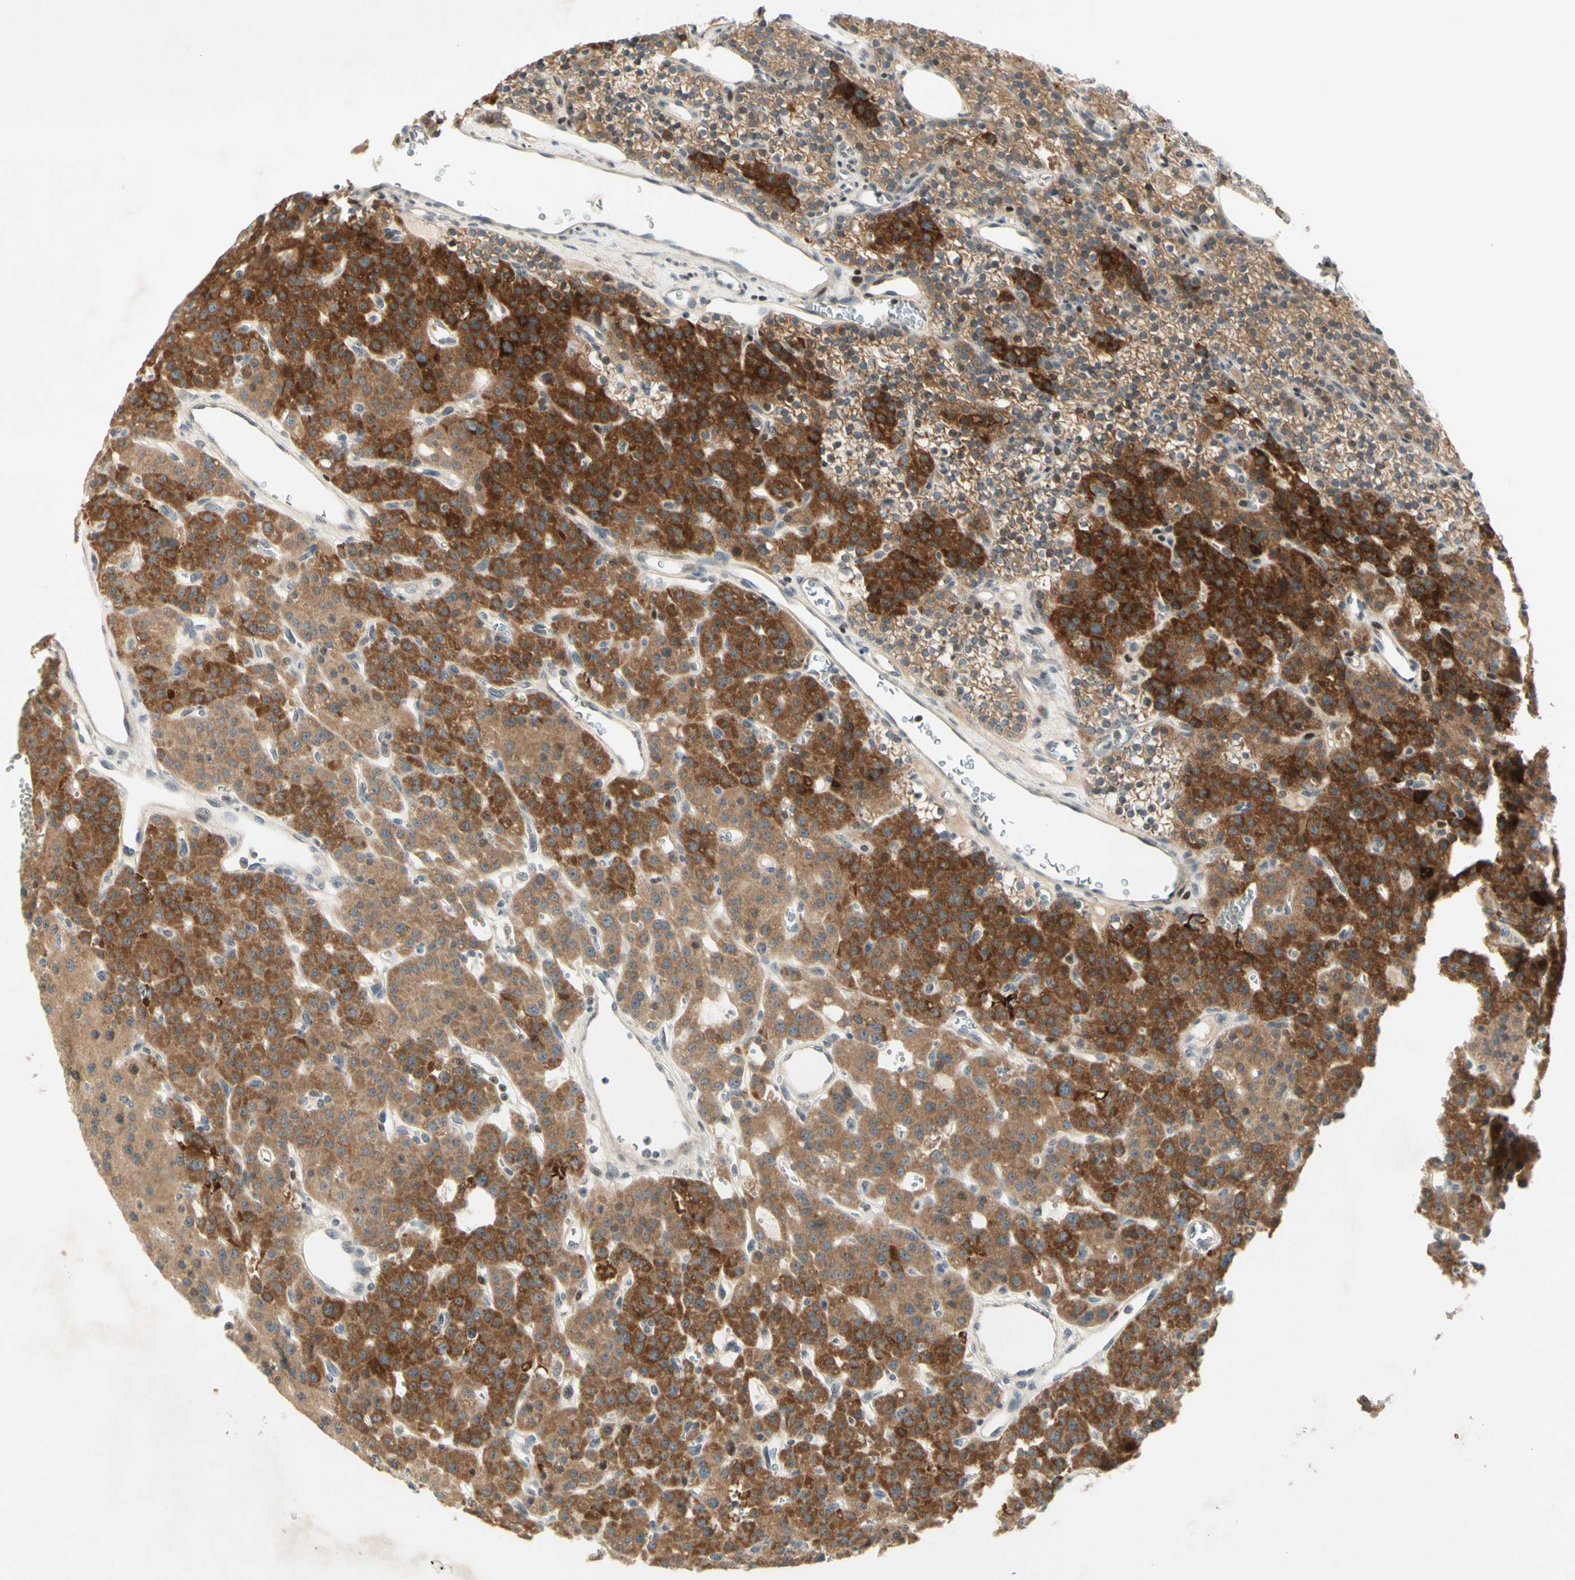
{"staining": {"intensity": "strong", "quantity": ">75%", "location": "cytoplasmic/membranous"}, "tissue": "parathyroid gland", "cell_type": "Glandular cells", "image_type": "normal", "snomed": [{"axis": "morphology", "description": "Normal tissue, NOS"}, {"axis": "morphology", "description": "Adenoma, NOS"}, {"axis": "topography", "description": "Parathyroid gland"}], "caption": "This image demonstrates immunohistochemistry (IHC) staining of benign parathyroid gland, with high strong cytoplasmic/membranous staining in about >75% of glandular cells.", "gene": "ETF1", "patient": {"sex": "female", "age": 81}}